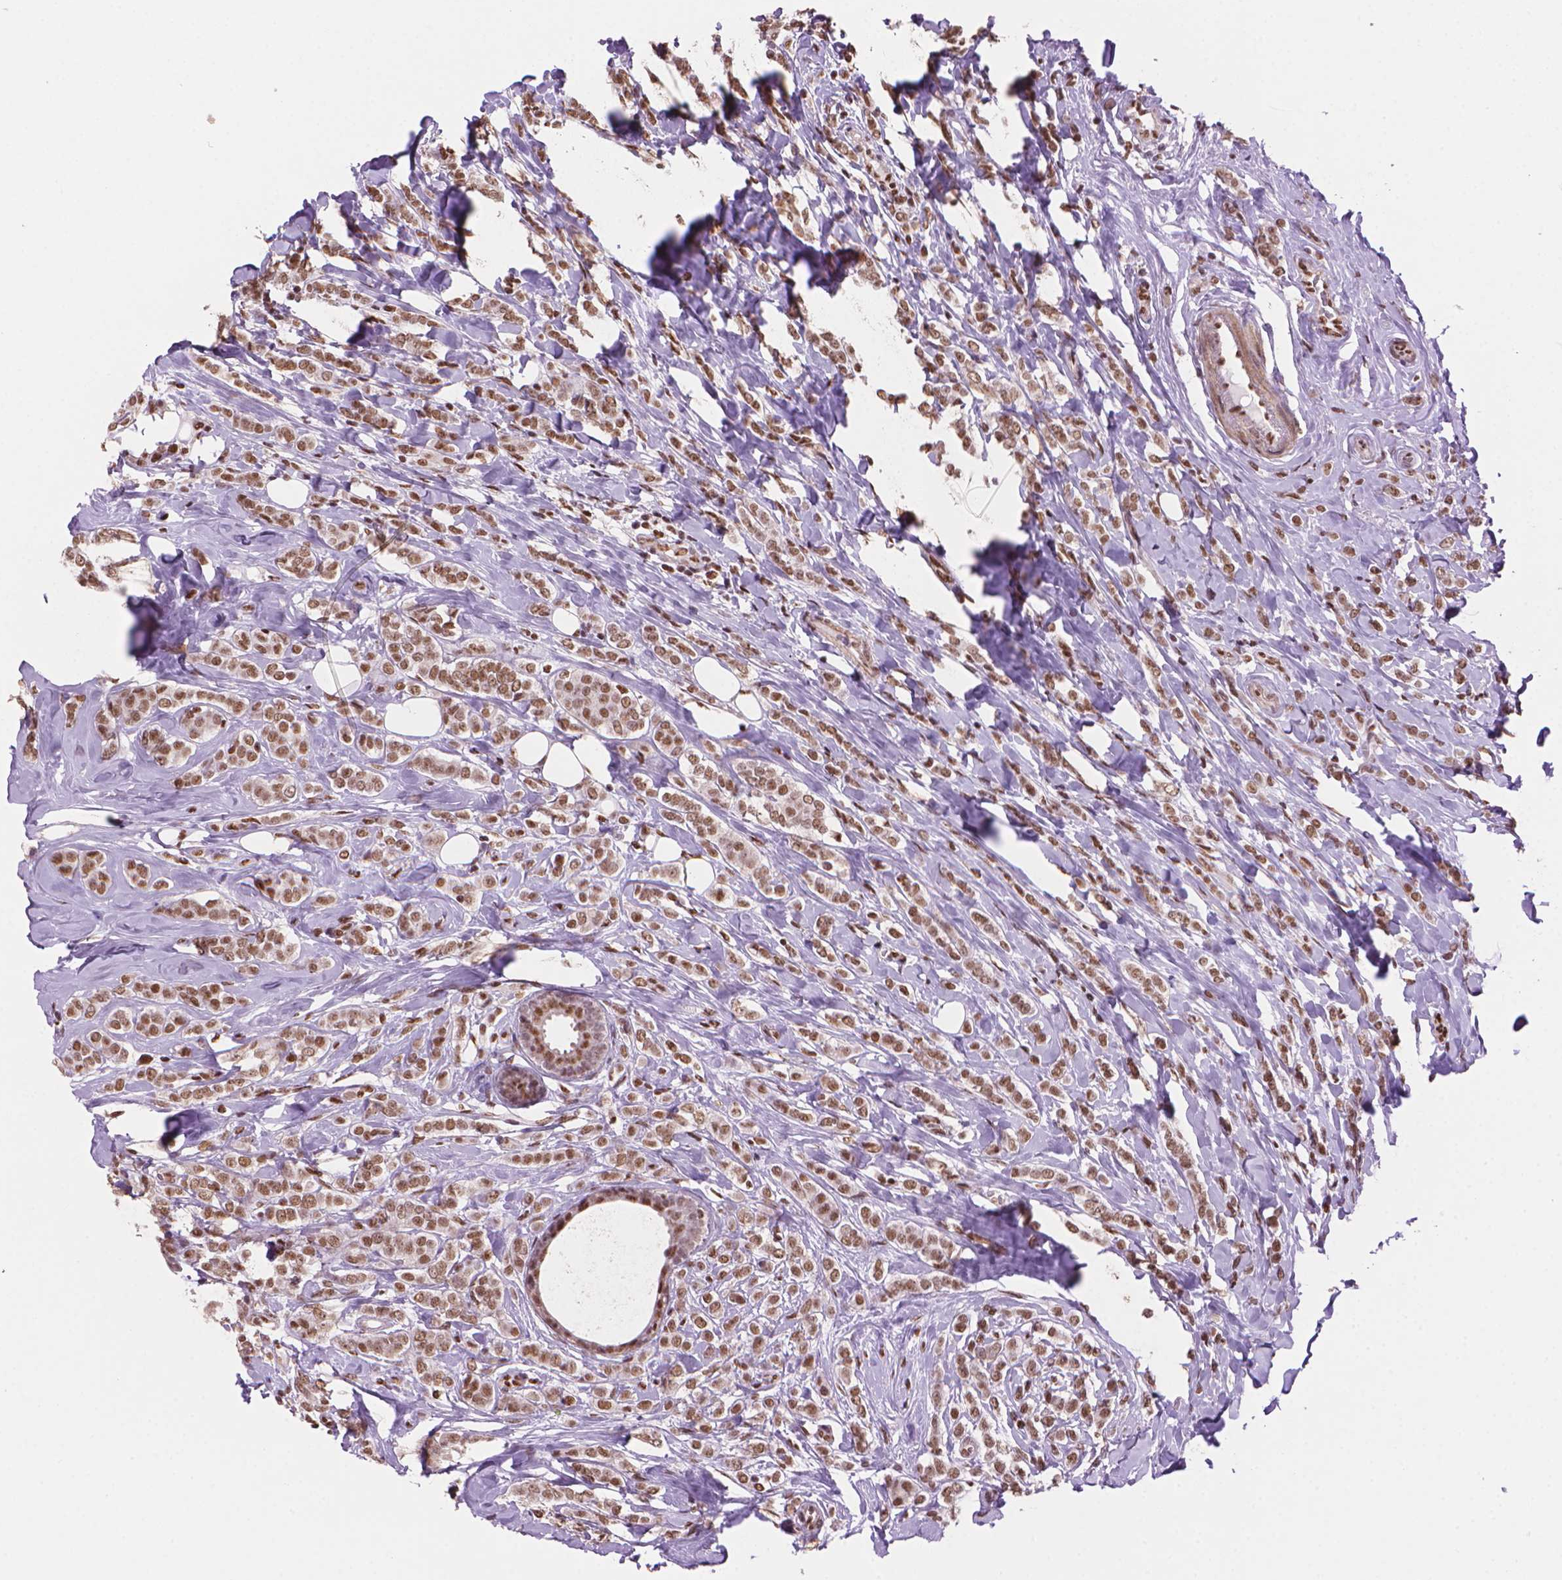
{"staining": {"intensity": "moderate", "quantity": ">75%", "location": "nuclear"}, "tissue": "breast cancer", "cell_type": "Tumor cells", "image_type": "cancer", "snomed": [{"axis": "morphology", "description": "Lobular carcinoma"}, {"axis": "topography", "description": "Breast"}], "caption": "Moderate nuclear expression for a protein is identified in approximately >75% of tumor cells of breast cancer (lobular carcinoma) using IHC.", "gene": "UBN1", "patient": {"sex": "female", "age": 49}}